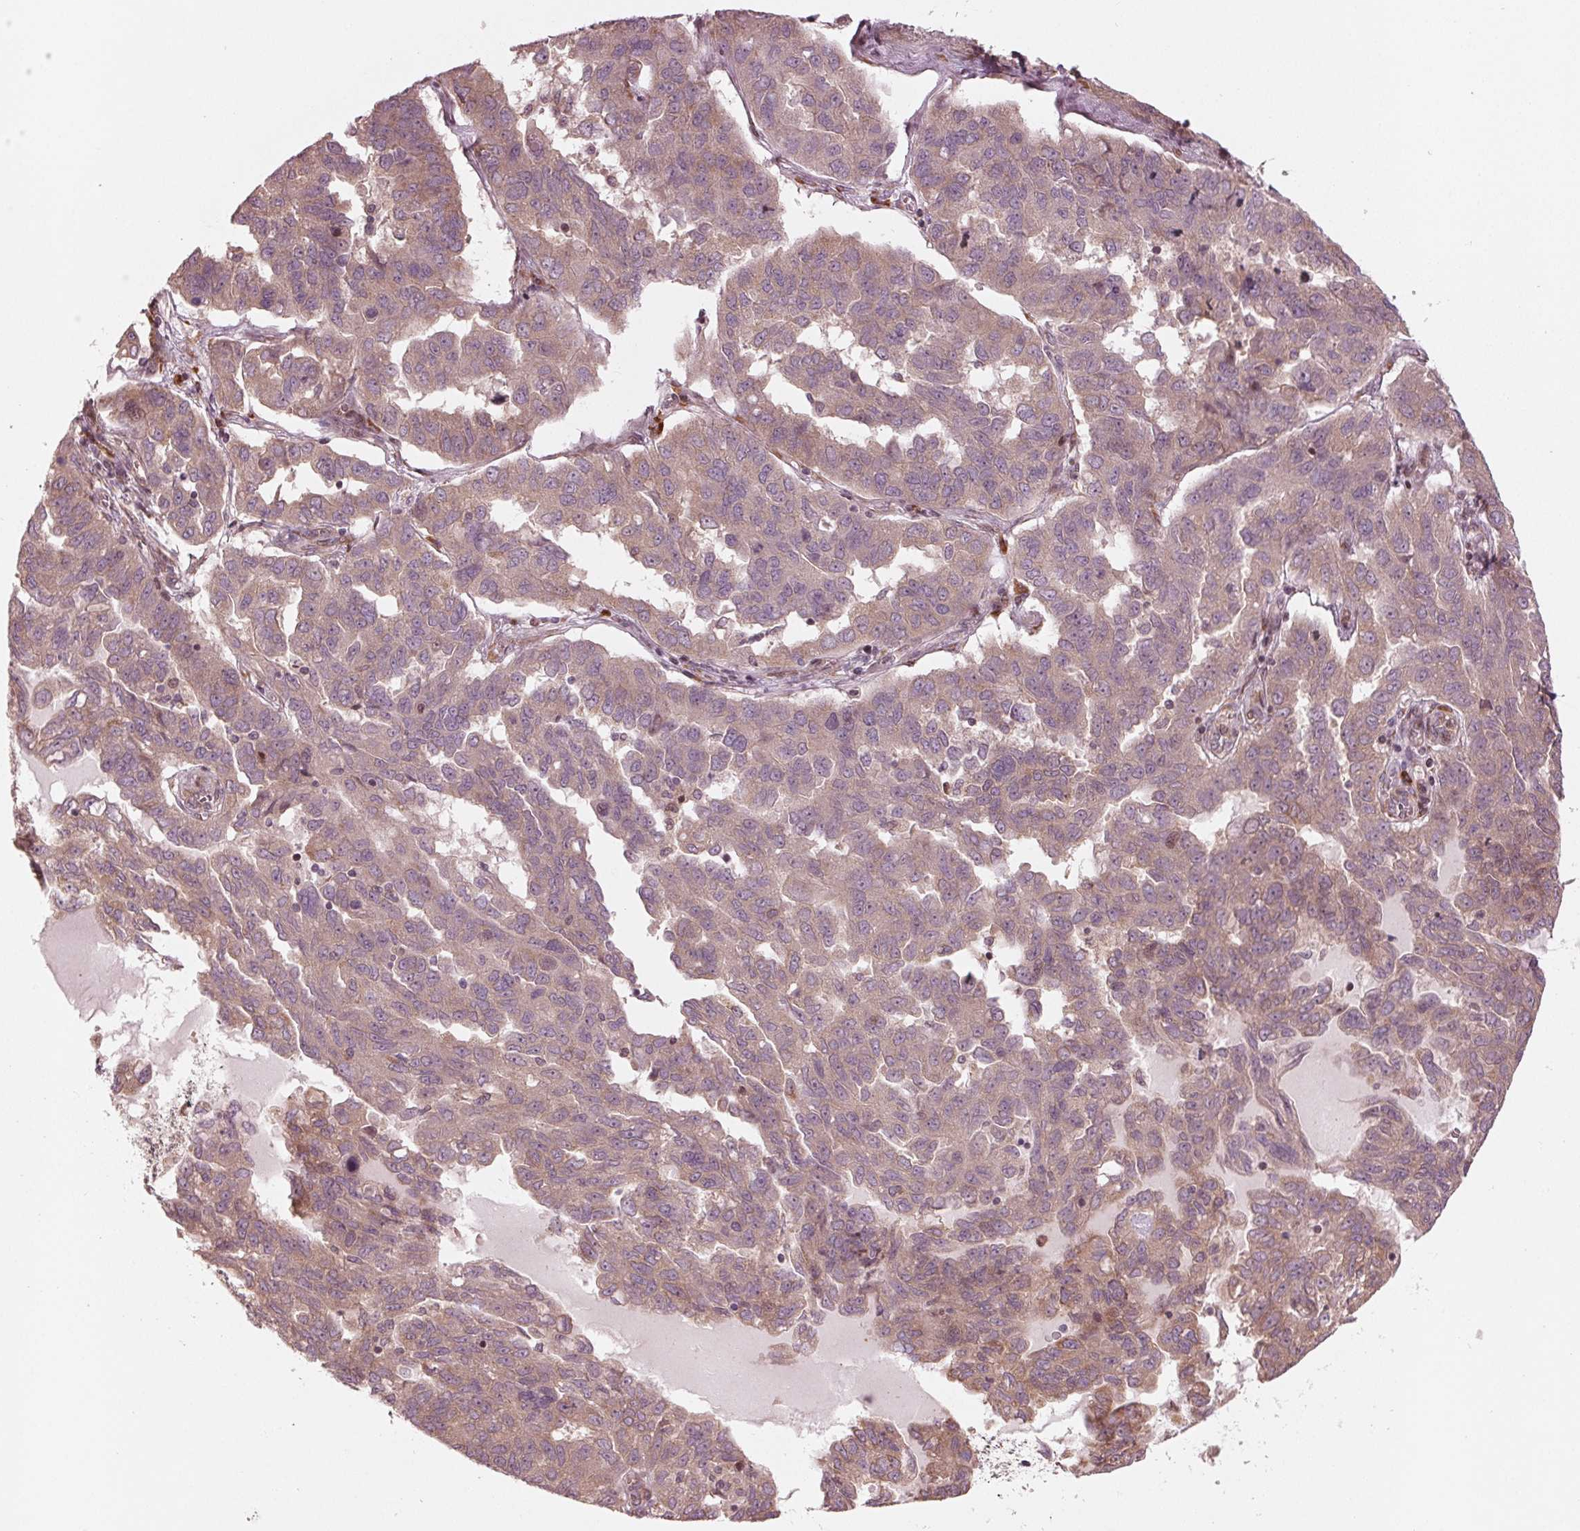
{"staining": {"intensity": "weak", "quantity": ">75%", "location": "cytoplasmic/membranous"}, "tissue": "ovarian cancer", "cell_type": "Tumor cells", "image_type": "cancer", "snomed": [{"axis": "morphology", "description": "Cystadenocarcinoma, serous, NOS"}, {"axis": "topography", "description": "Ovary"}], "caption": "Immunohistochemistry (IHC) histopathology image of neoplastic tissue: serous cystadenocarcinoma (ovarian) stained using immunohistochemistry demonstrates low levels of weak protein expression localized specifically in the cytoplasmic/membranous of tumor cells, appearing as a cytoplasmic/membranous brown color.", "gene": "CMIP", "patient": {"sex": "female", "age": 64}}